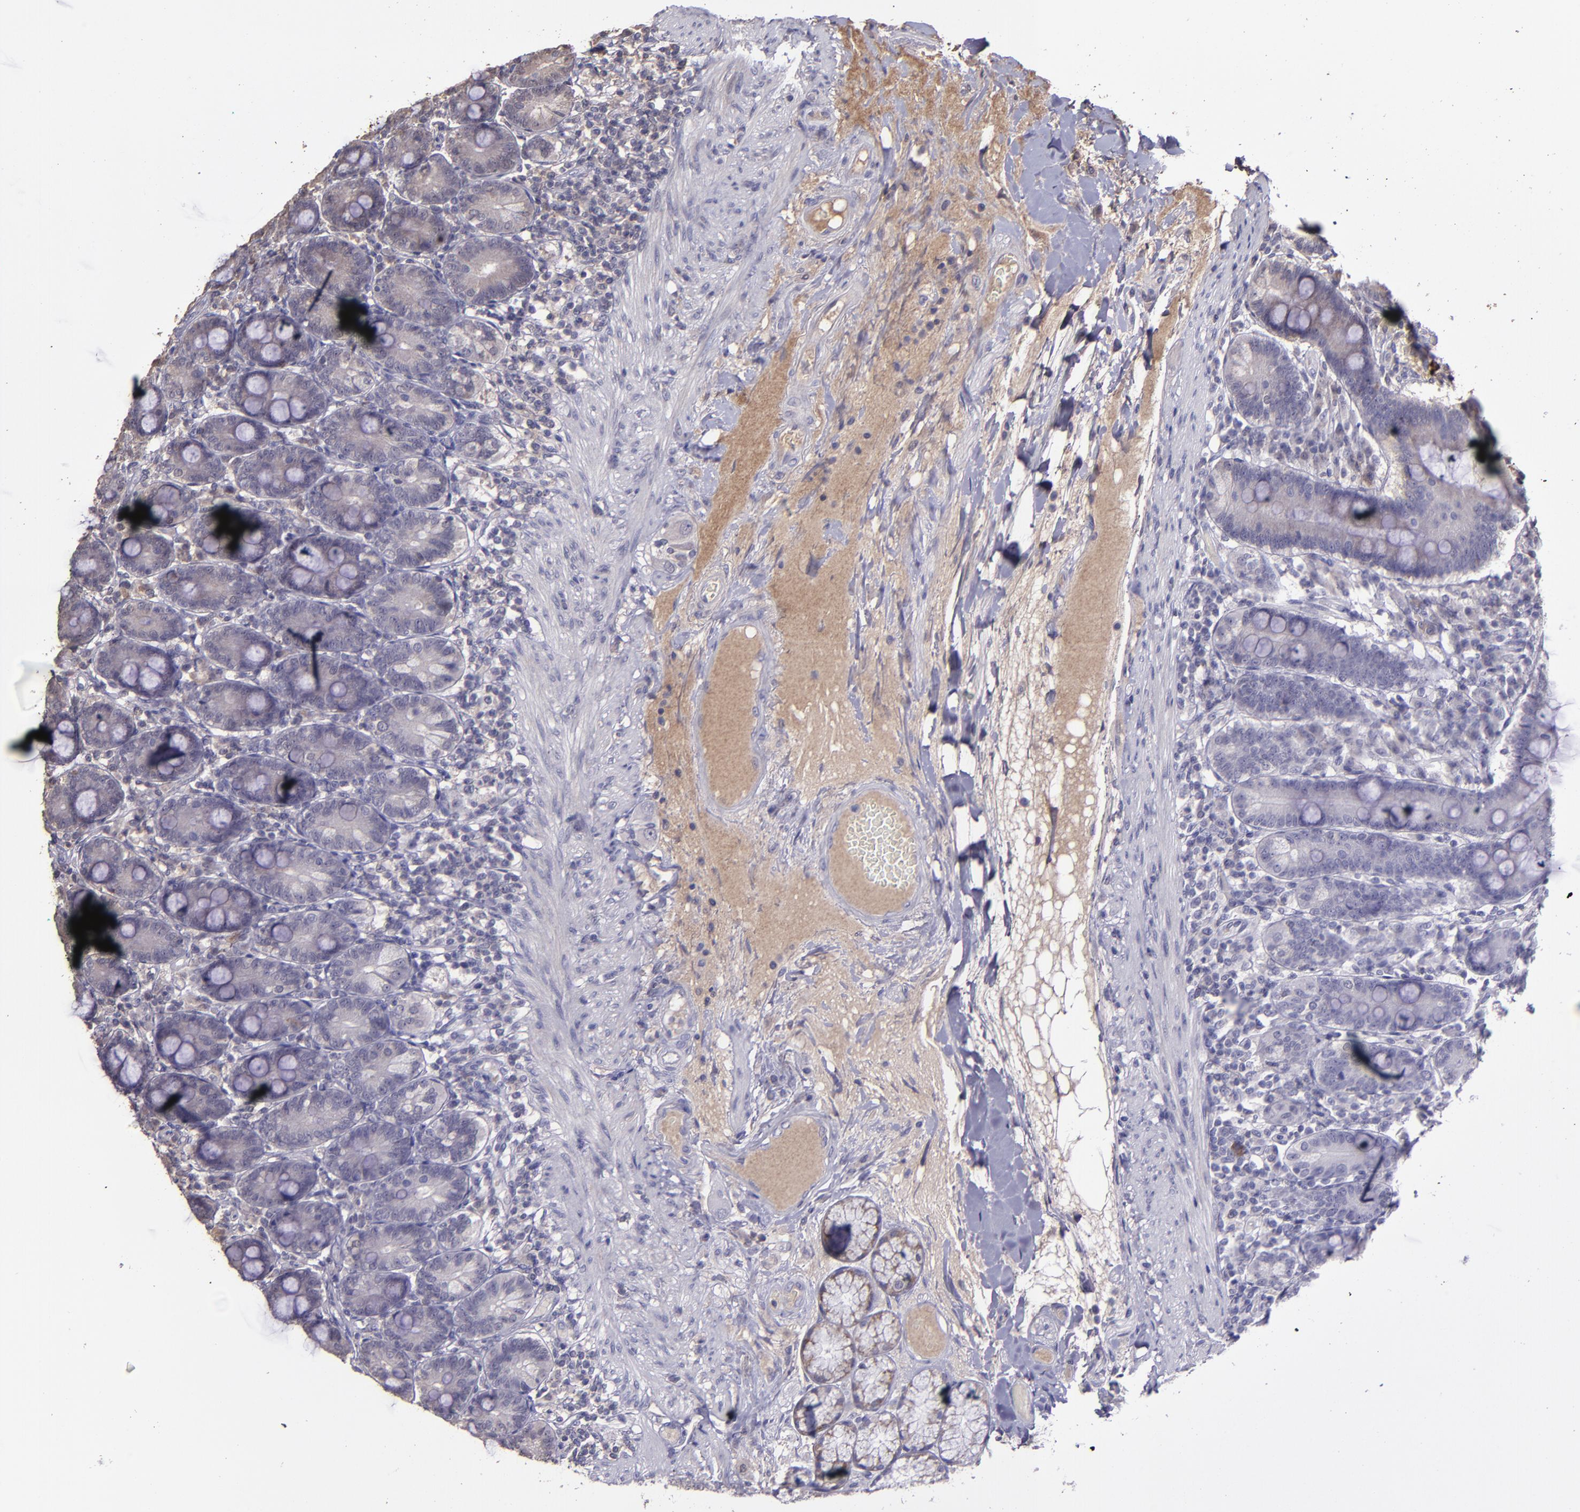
{"staining": {"intensity": "weak", "quantity": "25%-75%", "location": "cytoplasmic/membranous"}, "tissue": "duodenum", "cell_type": "Glandular cells", "image_type": "normal", "snomed": [{"axis": "morphology", "description": "Normal tissue, NOS"}, {"axis": "topography", "description": "Duodenum"}], "caption": "Brown immunohistochemical staining in benign human duodenum reveals weak cytoplasmic/membranous positivity in about 25%-75% of glandular cells.", "gene": "SERPINF2", "patient": {"sex": "female", "age": 64}}